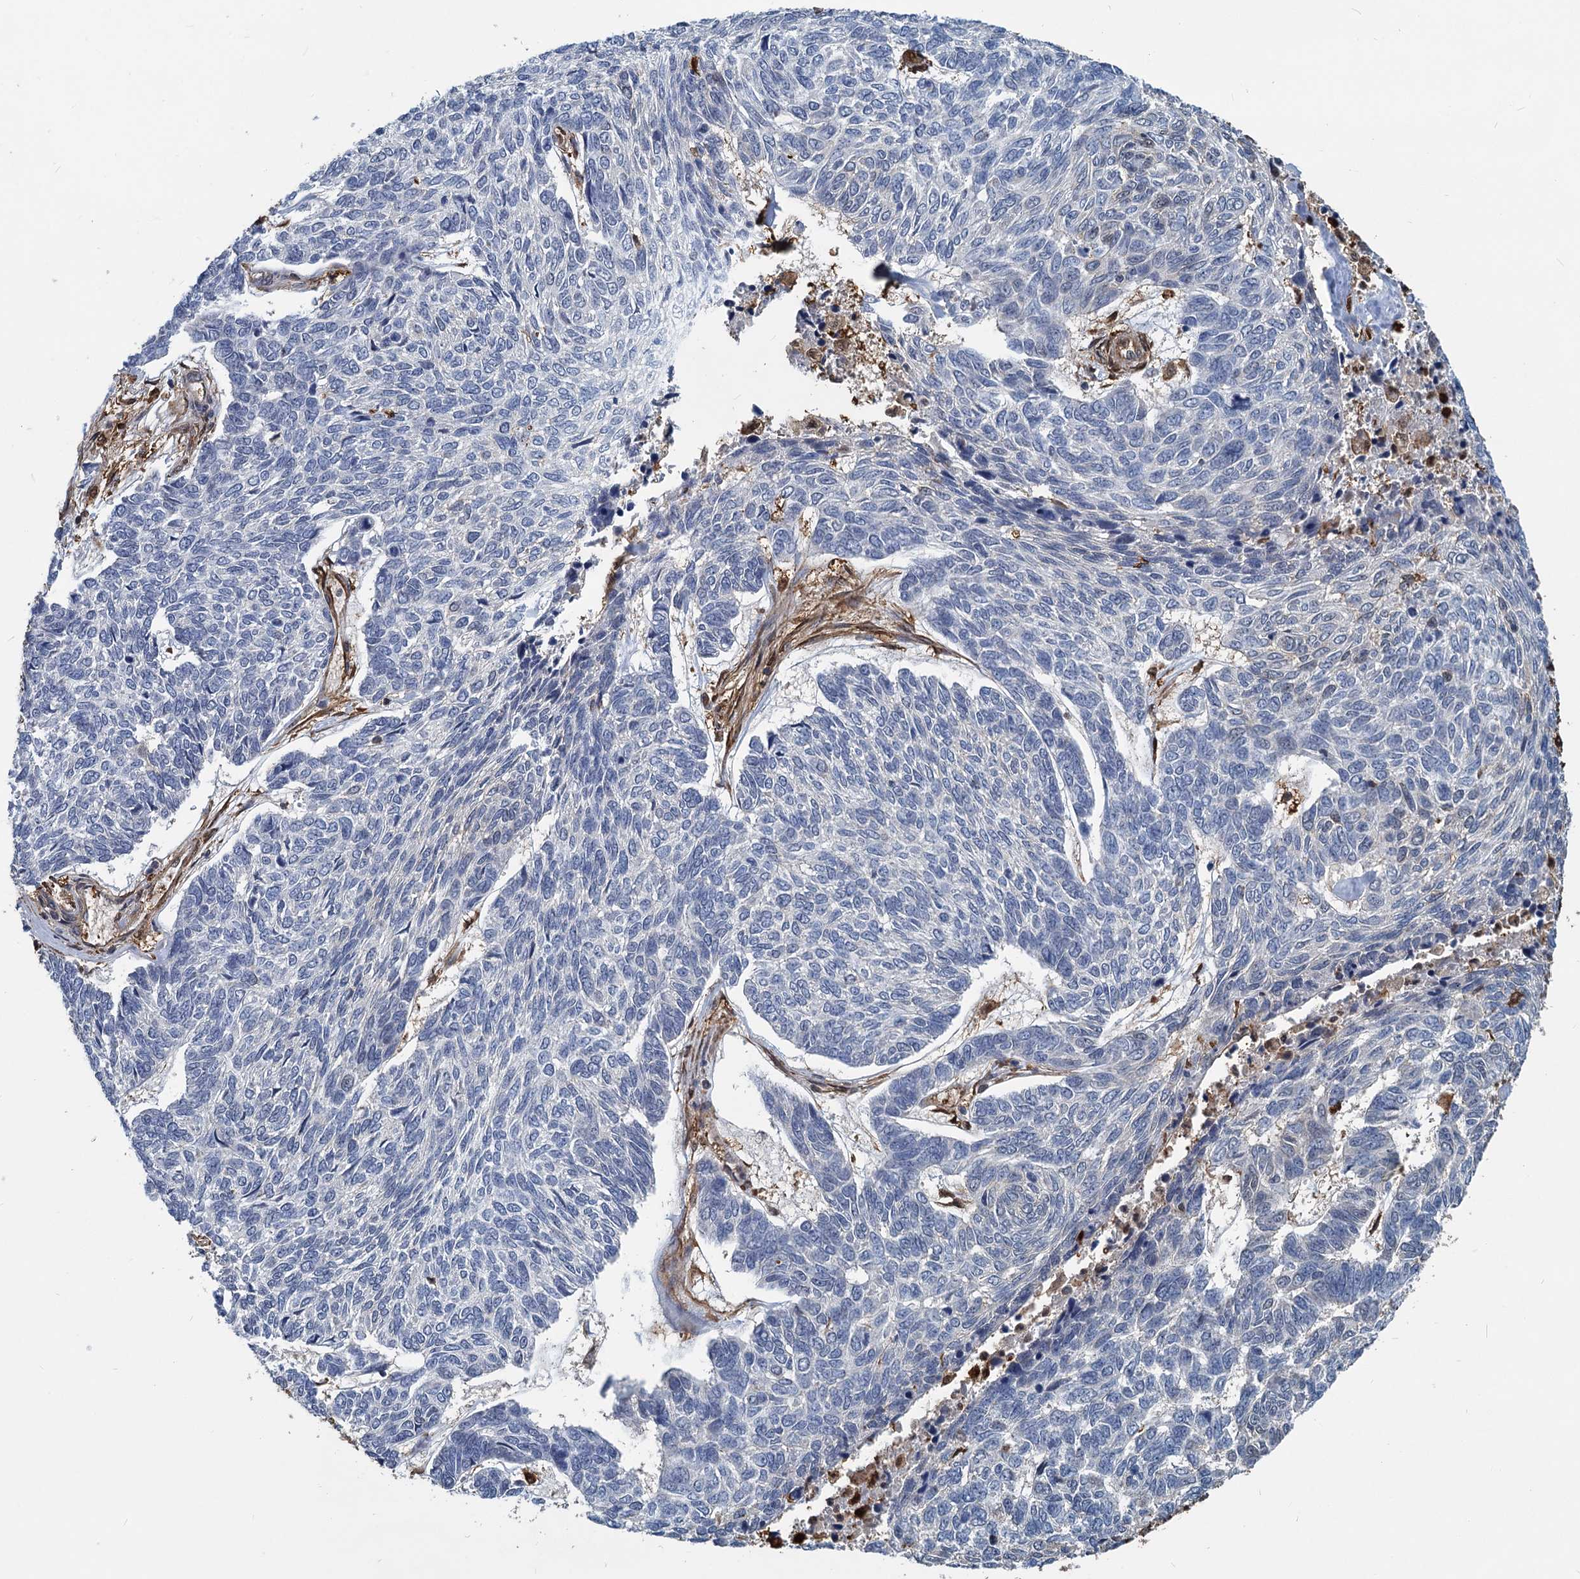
{"staining": {"intensity": "negative", "quantity": "none", "location": "none"}, "tissue": "skin cancer", "cell_type": "Tumor cells", "image_type": "cancer", "snomed": [{"axis": "morphology", "description": "Basal cell carcinoma"}, {"axis": "topography", "description": "Skin"}], "caption": "IHC photomicrograph of neoplastic tissue: human basal cell carcinoma (skin) stained with DAB (3,3'-diaminobenzidine) exhibits no significant protein staining in tumor cells.", "gene": "S100A6", "patient": {"sex": "female", "age": 65}}